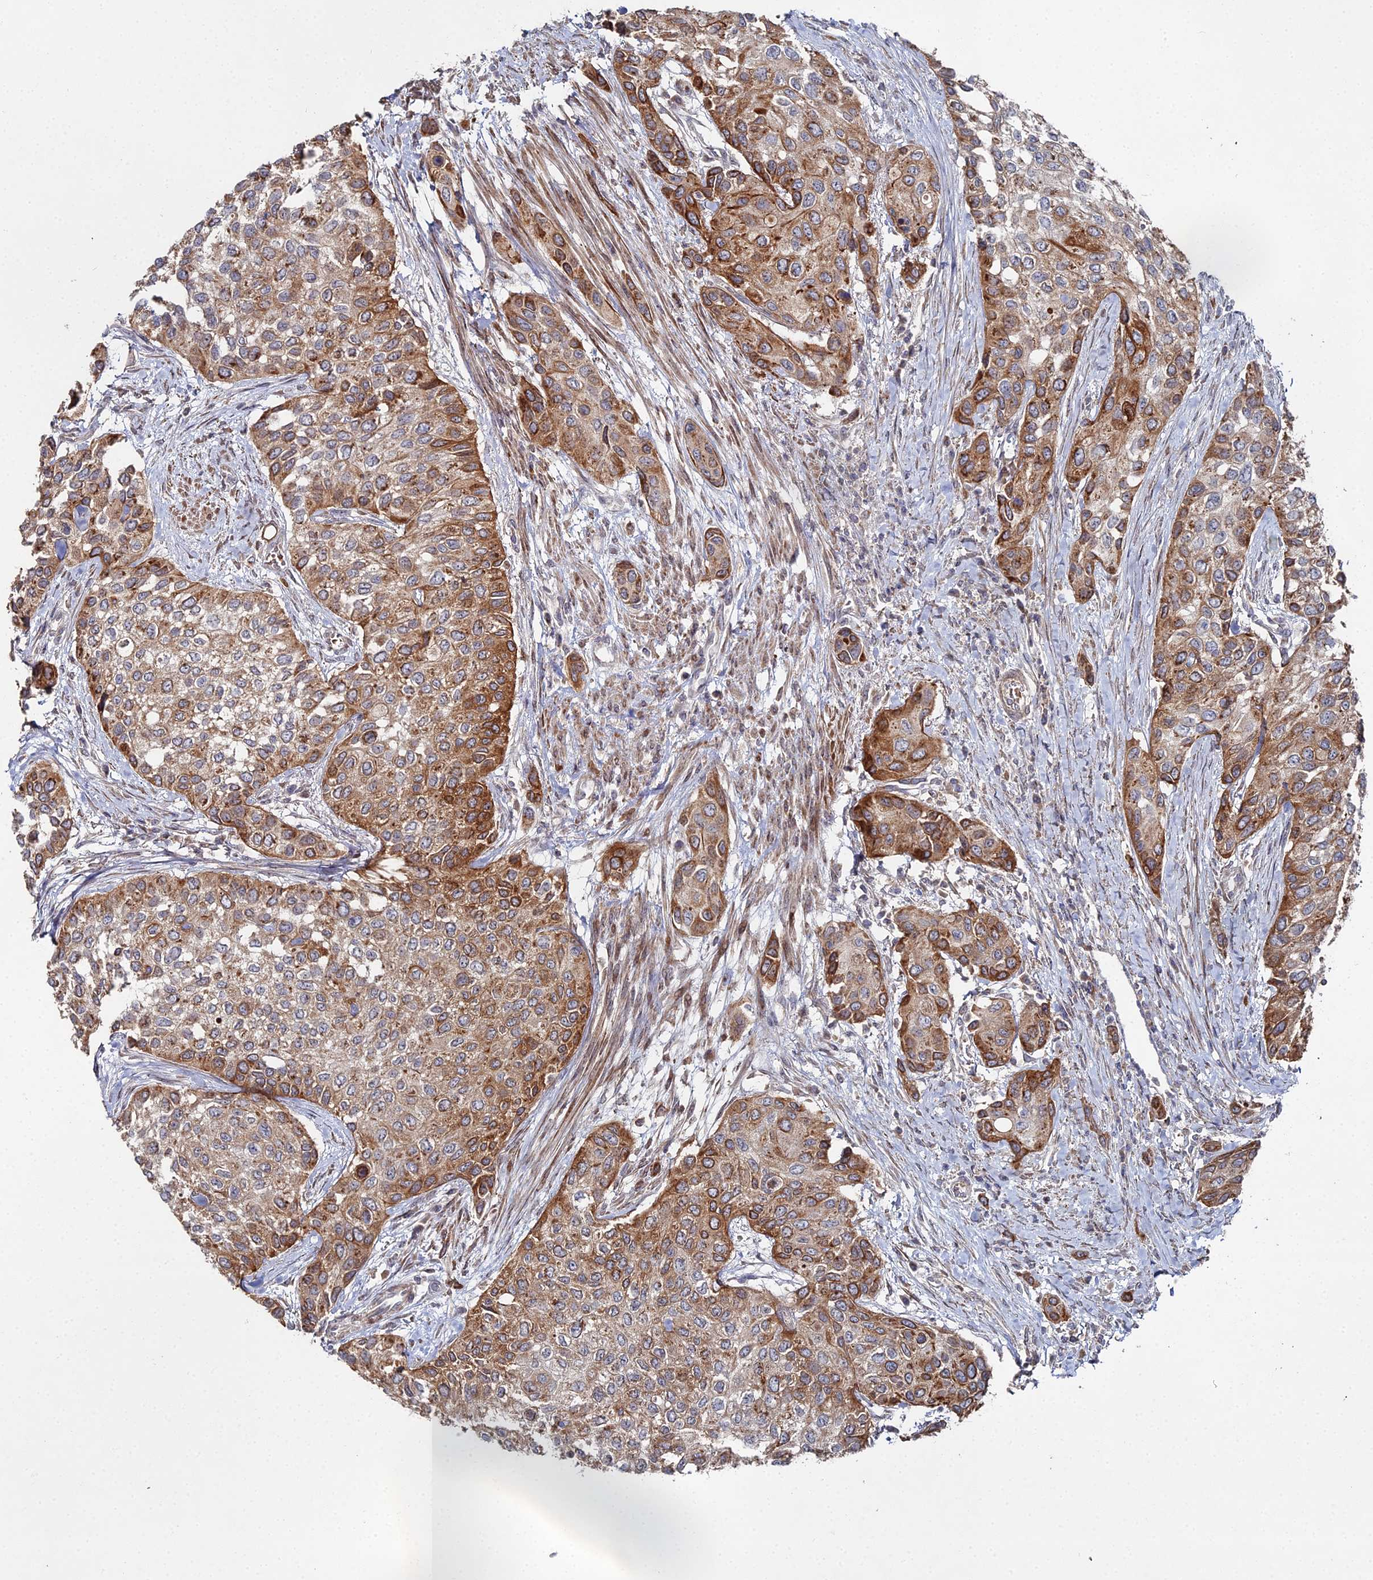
{"staining": {"intensity": "strong", "quantity": "25%-75%", "location": "cytoplasmic/membranous"}, "tissue": "urothelial cancer", "cell_type": "Tumor cells", "image_type": "cancer", "snomed": [{"axis": "morphology", "description": "Normal tissue, NOS"}, {"axis": "morphology", "description": "Urothelial carcinoma, High grade"}, {"axis": "topography", "description": "Vascular tissue"}, {"axis": "topography", "description": "Urinary bladder"}], "caption": "A brown stain shows strong cytoplasmic/membranous expression of a protein in urothelial cancer tumor cells.", "gene": "SGMS1", "patient": {"sex": "female", "age": 56}}